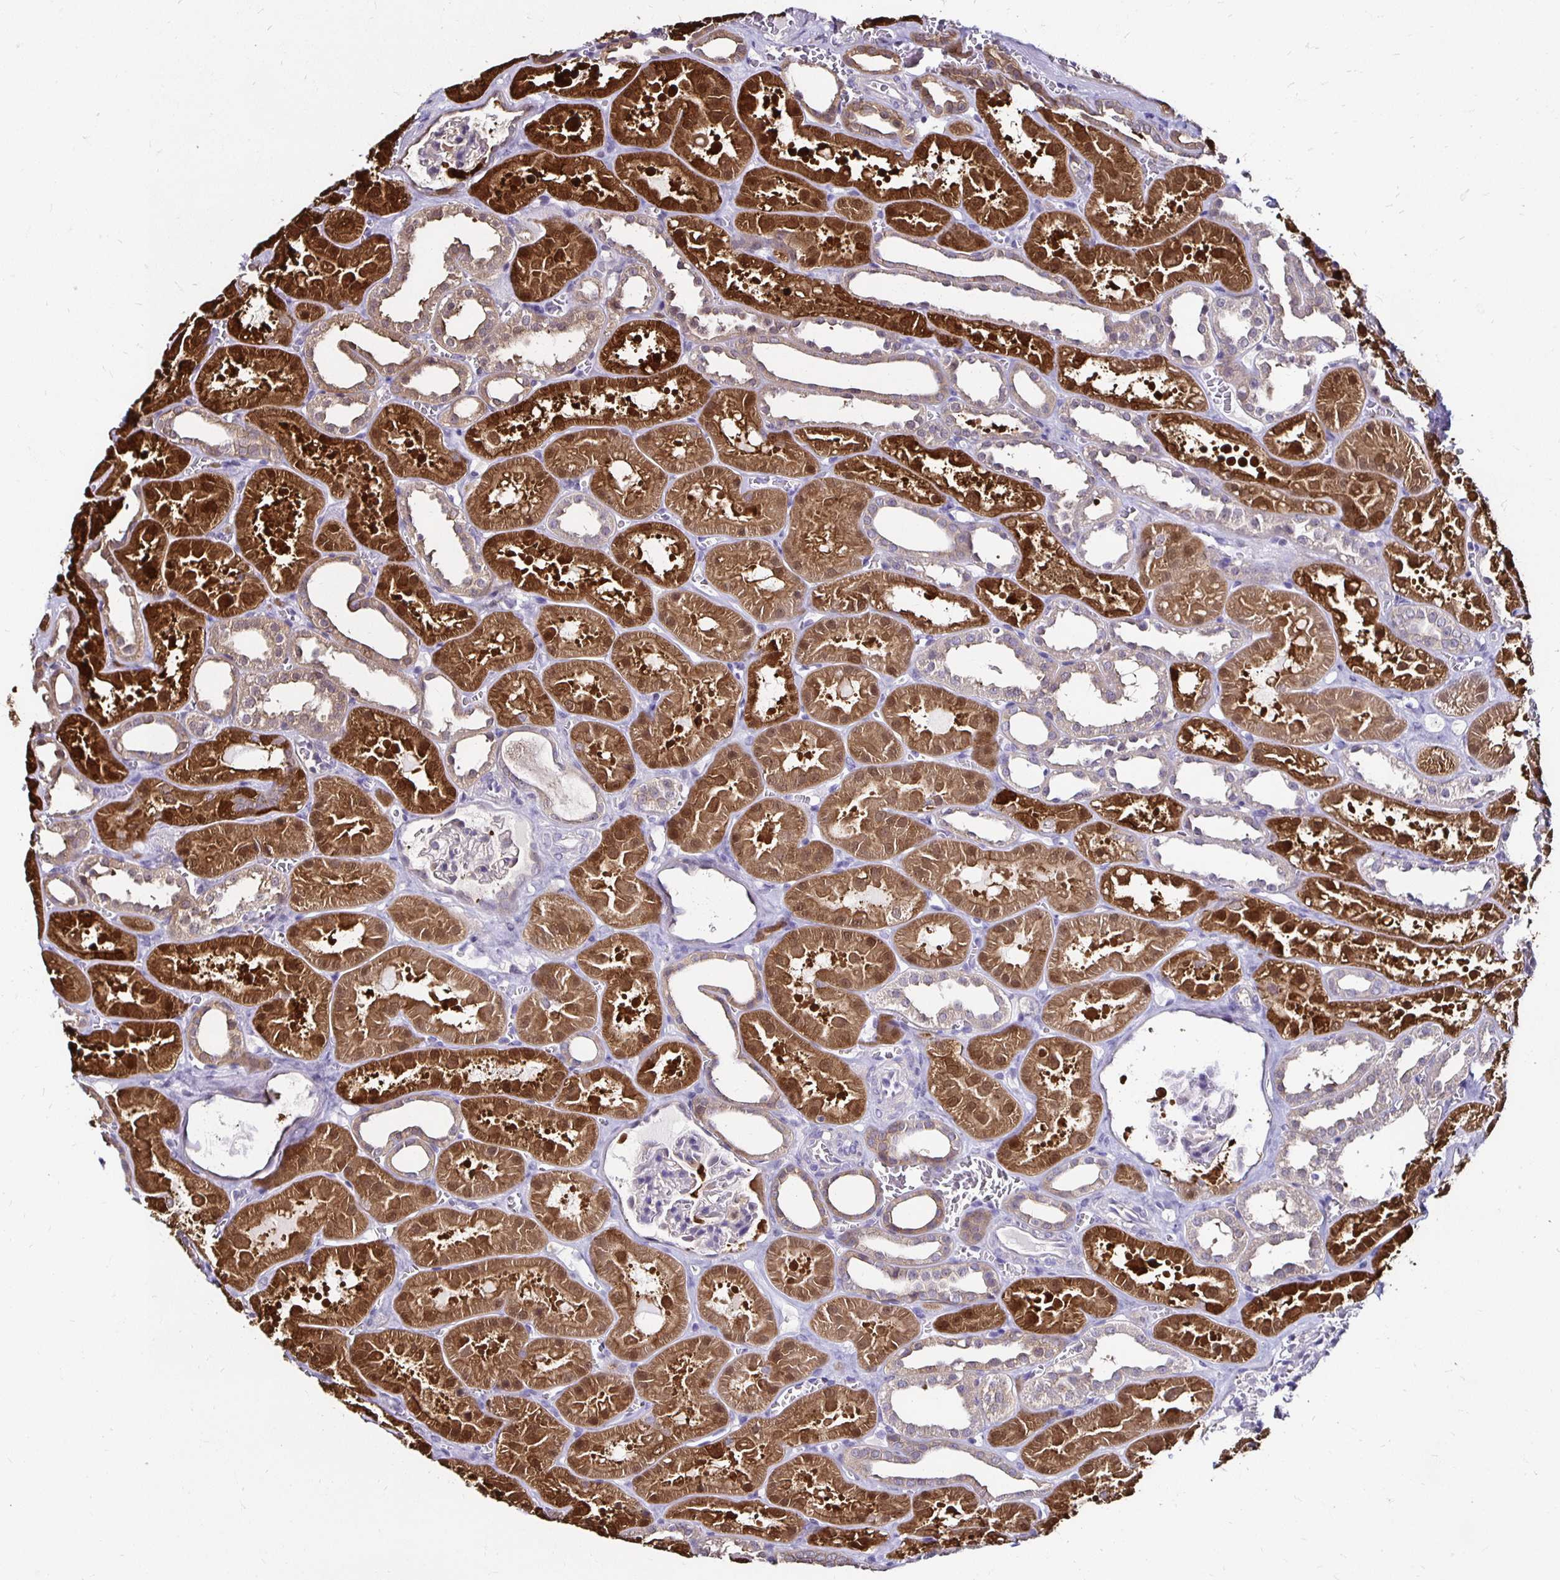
{"staining": {"intensity": "weak", "quantity": "<25%", "location": "cytoplasmic/membranous"}, "tissue": "kidney", "cell_type": "Cells in glomeruli", "image_type": "normal", "snomed": [{"axis": "morphology", "description": "Normal tissue, NOS"}, {"axis": "topography", "description": "Kidney"}], "caption": "A high-resolution histopathology image shows IHC staining of normal kidney, which exhibits no significant staining in cells in glomeruli. Brightfield microscopy of IHC stained with DAB (3,3'-diaminobenzidine) (brown) and hematoxylin (blue), captured at high magnification.", "gene": "TXN", "patient": {"sex": "female", "age": 41}}